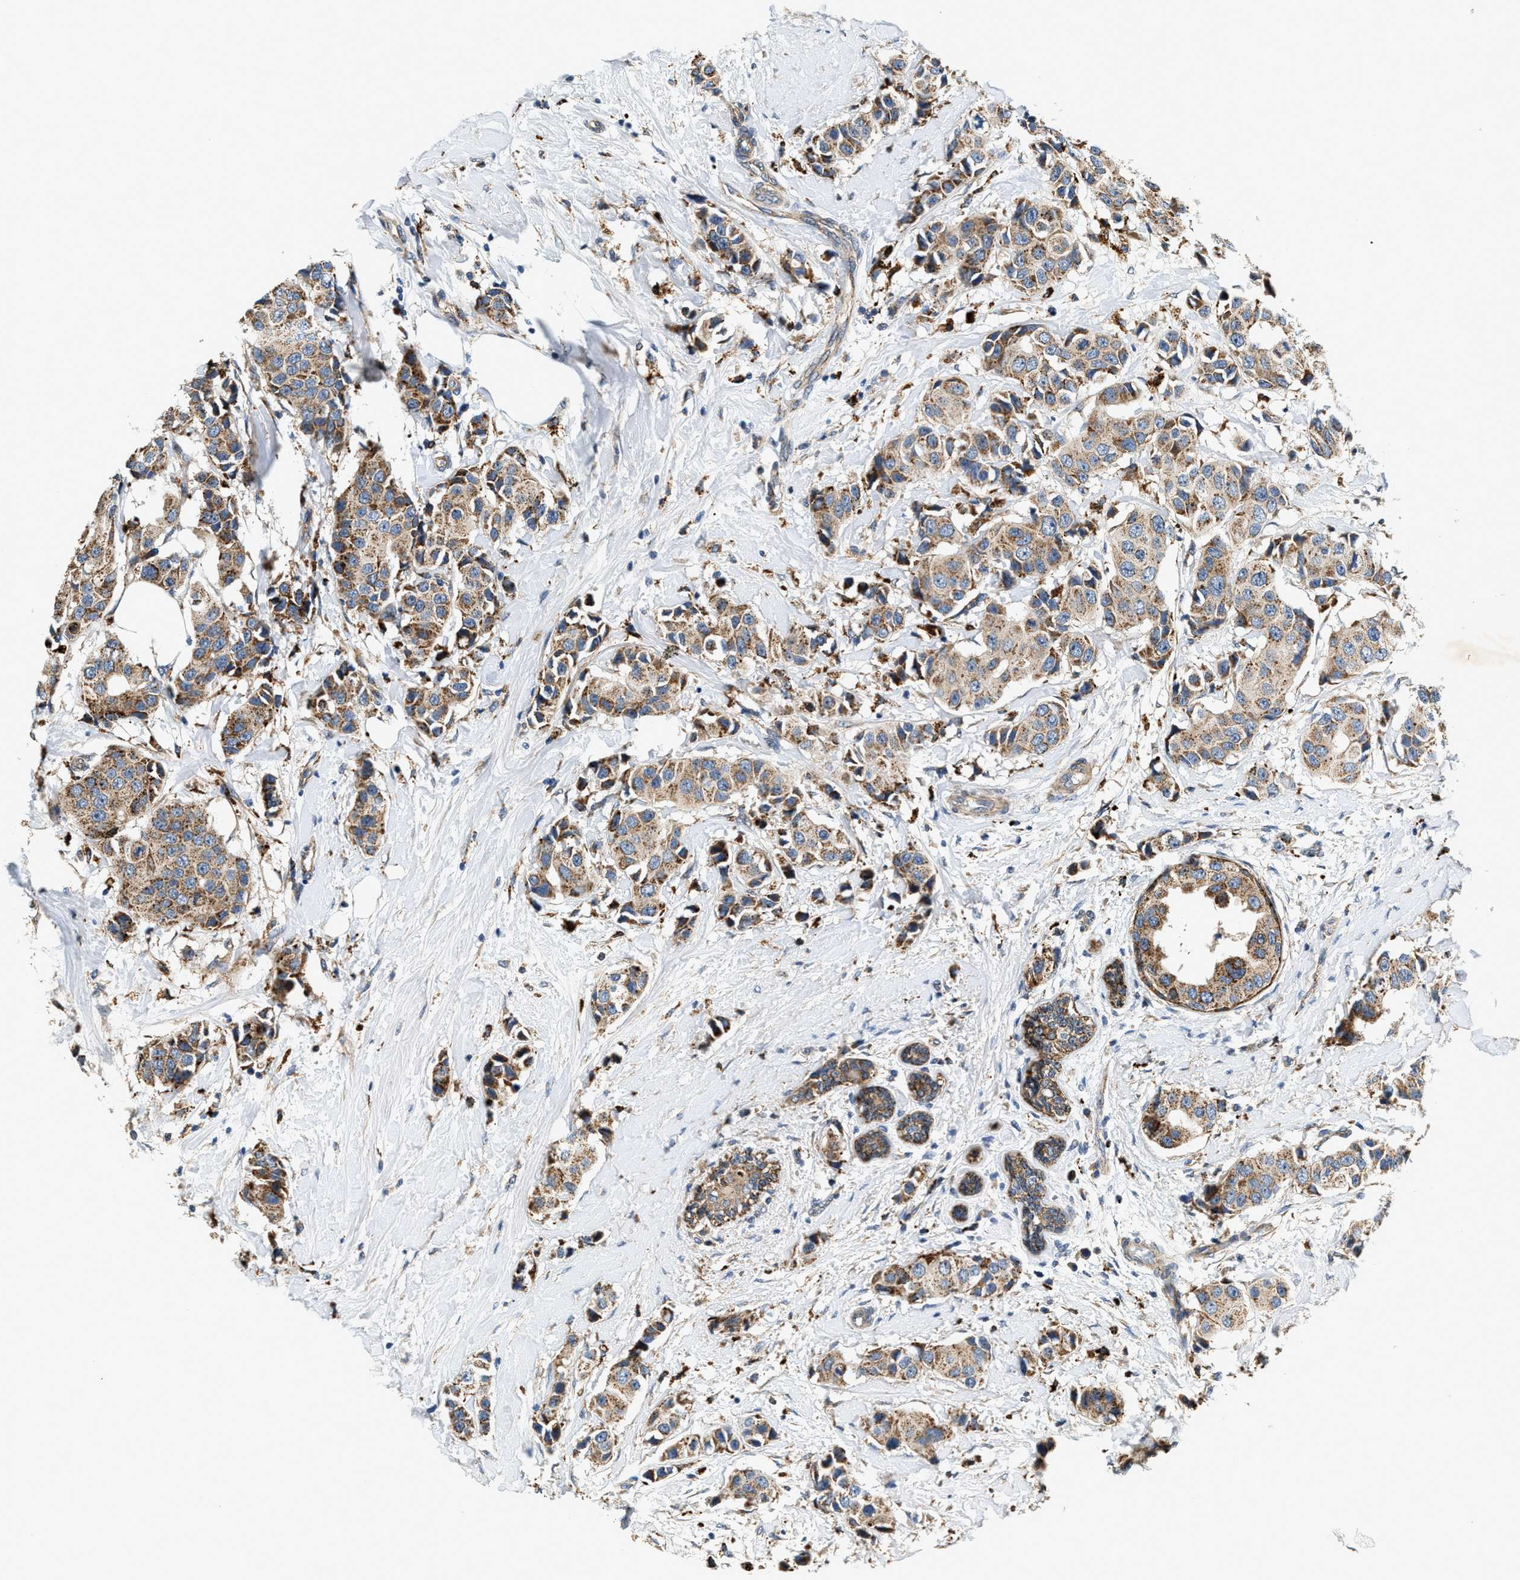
{"staining": {"intensity": "moderate", "quantity": ">75%", "location": "cytoplasmic/membranous"}, "tissue": "breast cancer", "cell_type": "Tumor cells", "image_type": "cancer", "snomed": [{"axis": "morphology", "description": "Normal tissue, NOS"}, {"axis": "morphology", "description": "Duct carcinoma"}, {"axis": "topography", "description": "Breast"}], "caption": "Brown immunohistochemical staining in infiltrating ductal carcinoma (breast) exhibits moderate cytoplasmic/membranous positivity in about >75% of tumor cells.", "gene": "DUSP10", "patient": {"sex": "female", "age": 39}}